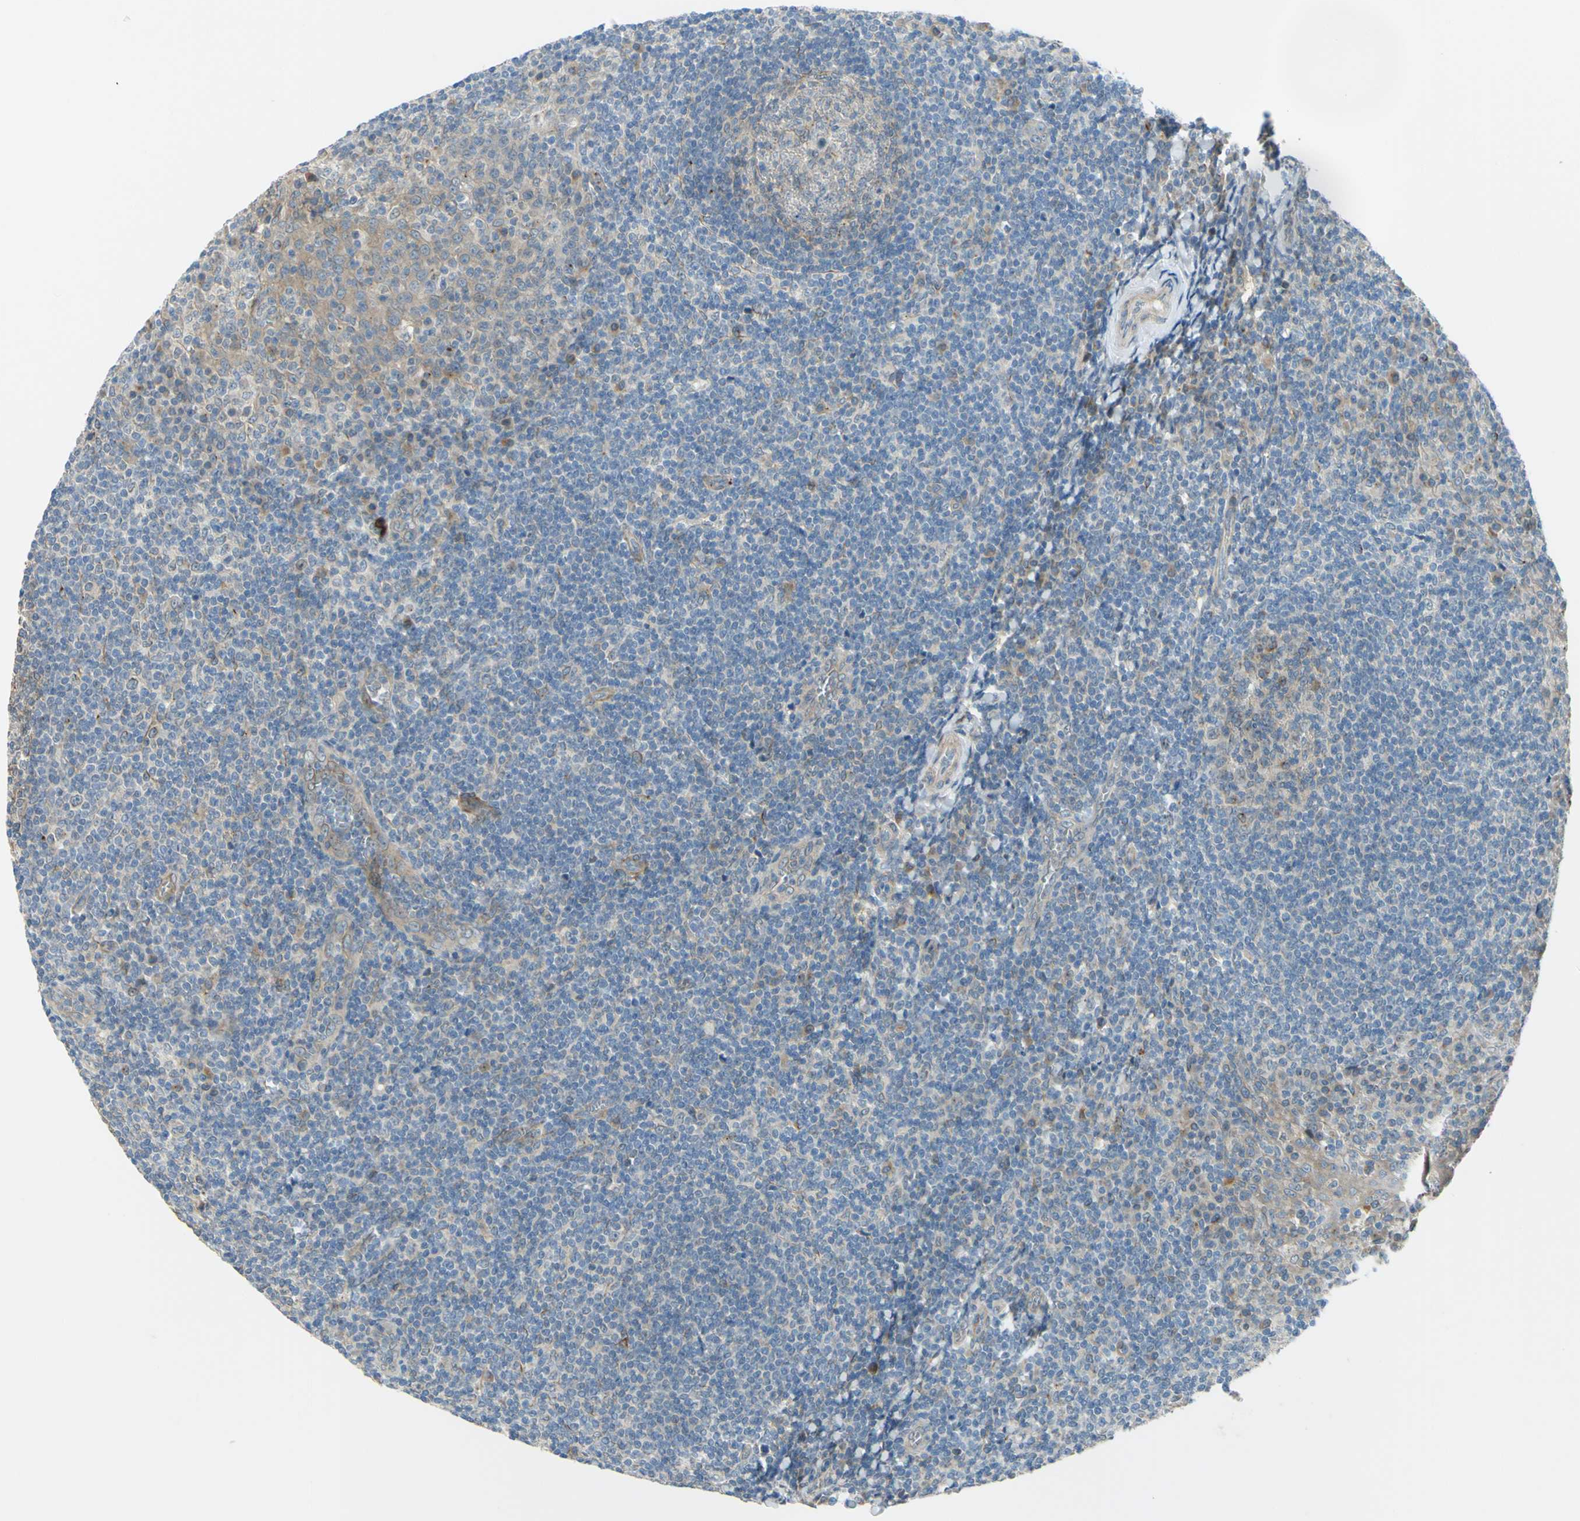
{"staining": {"intensity": "weak", "quantity": "25%-75%", "location": "cytoplasmic/membranous"}, "tissue": "tonsil", "cell_type": "Germinal center cells", "image_type": "normal", "snomed": [{"axis": "morphology", "description": "Normal tissue, NOS"}, {"axis": "topography", "description": "Tonsil"}], "caption": "Immunohistochemistry (IHC) (DAB) staining of unremarkable tonsil shows weak cytoplasmic/membranous protein expression in approximately 25%-75% of germinal center cells. The protein is shown in brown color, while the nuclei are stained blue.", "gene": "ARHGAP1", "patient": {"sex": "male", "age": 31}}